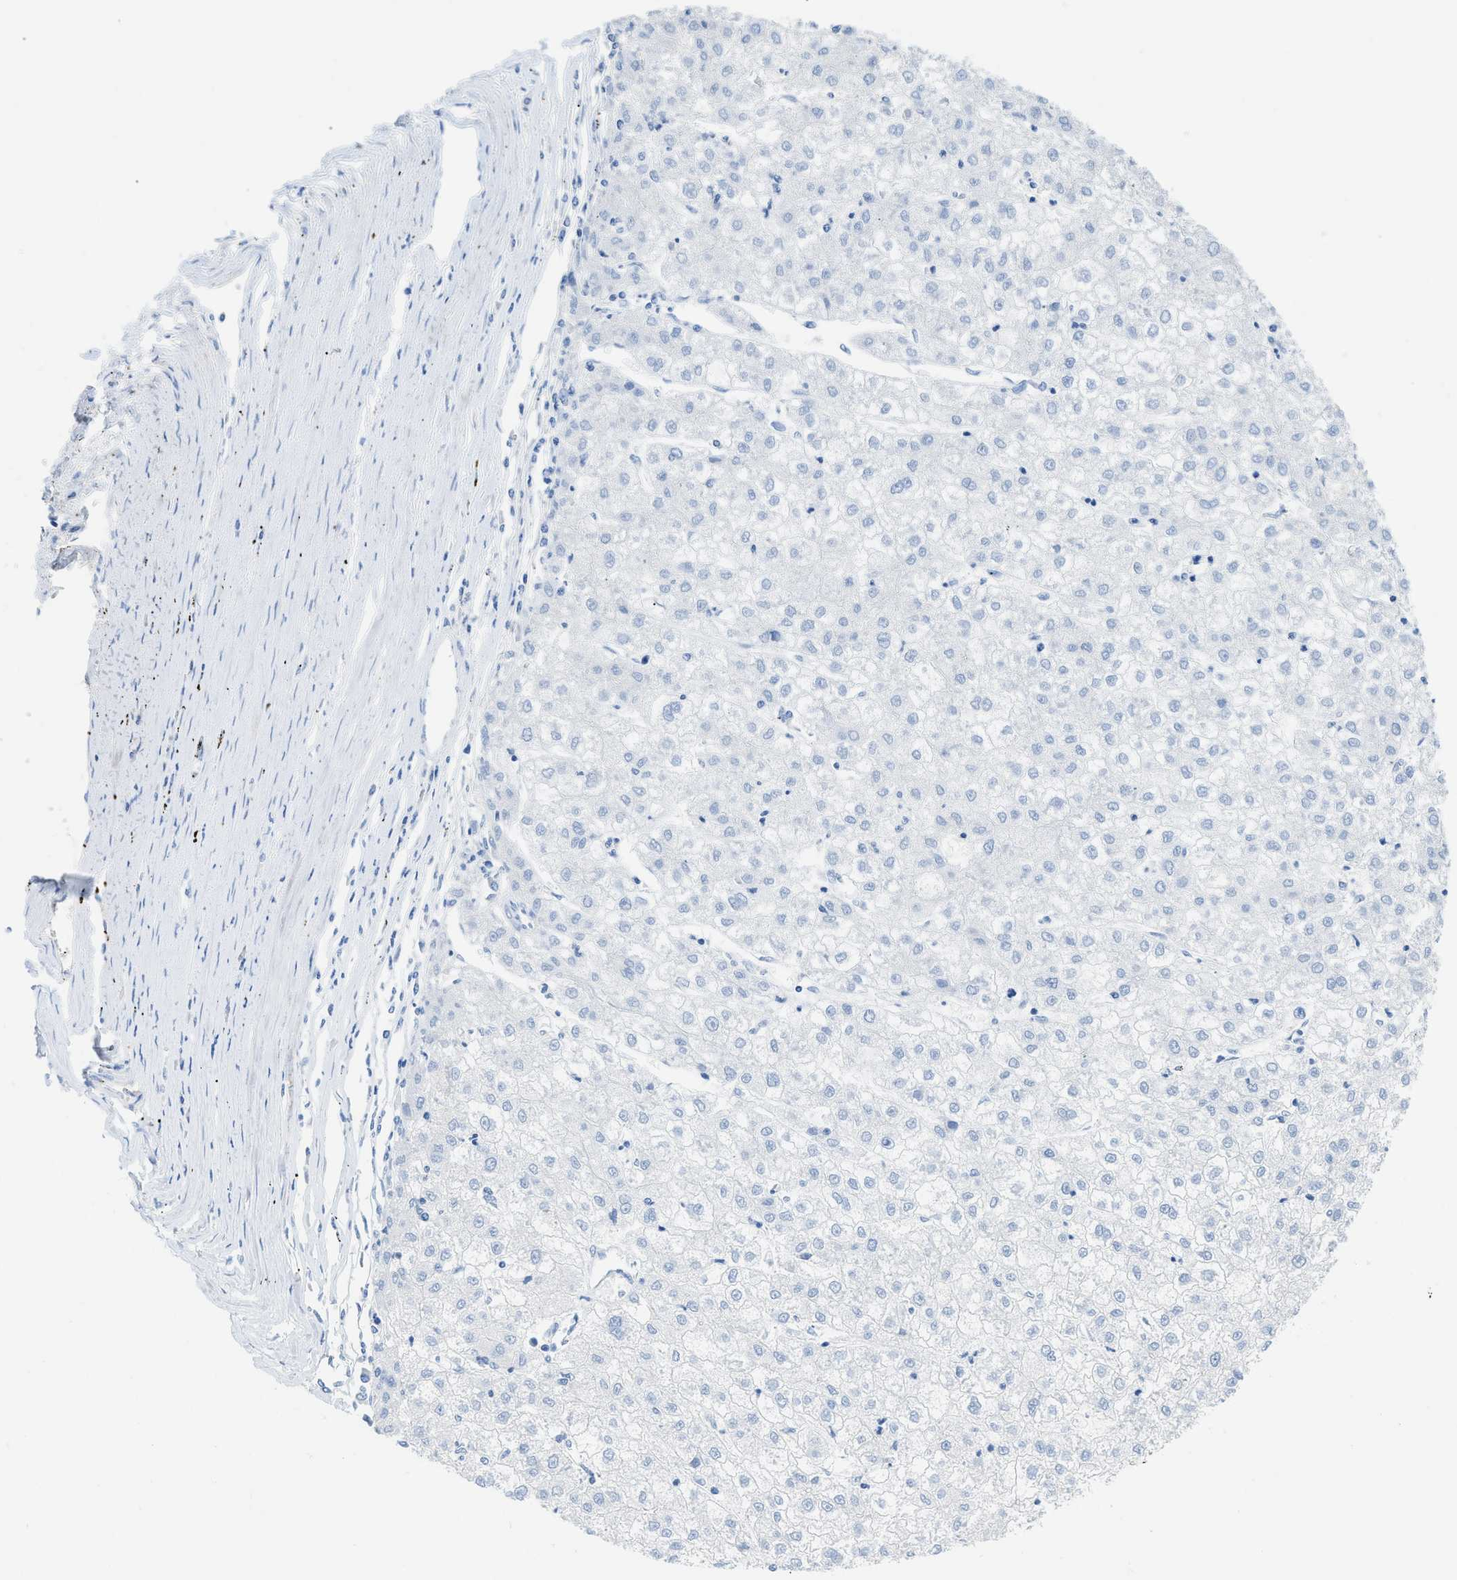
{"staining": {"intensity": "negative", "quantity": "none", "location": "none"}, "tissue": "liver cancer", "cell_type": "Tumor cells", "image_type": "cancer", "snomed": [{"axis": "morphology", "description": "Carcinoma, Hepatocellular, NOS"}, {"axis": "topography", "description": "Liver"}], "caption": "Human liver cancer stained for a protein using immunohistochemistry displays no positivity in tumor cells.", "gene": "COL3A1", "patient": {"sex": "male", "age": 72}}